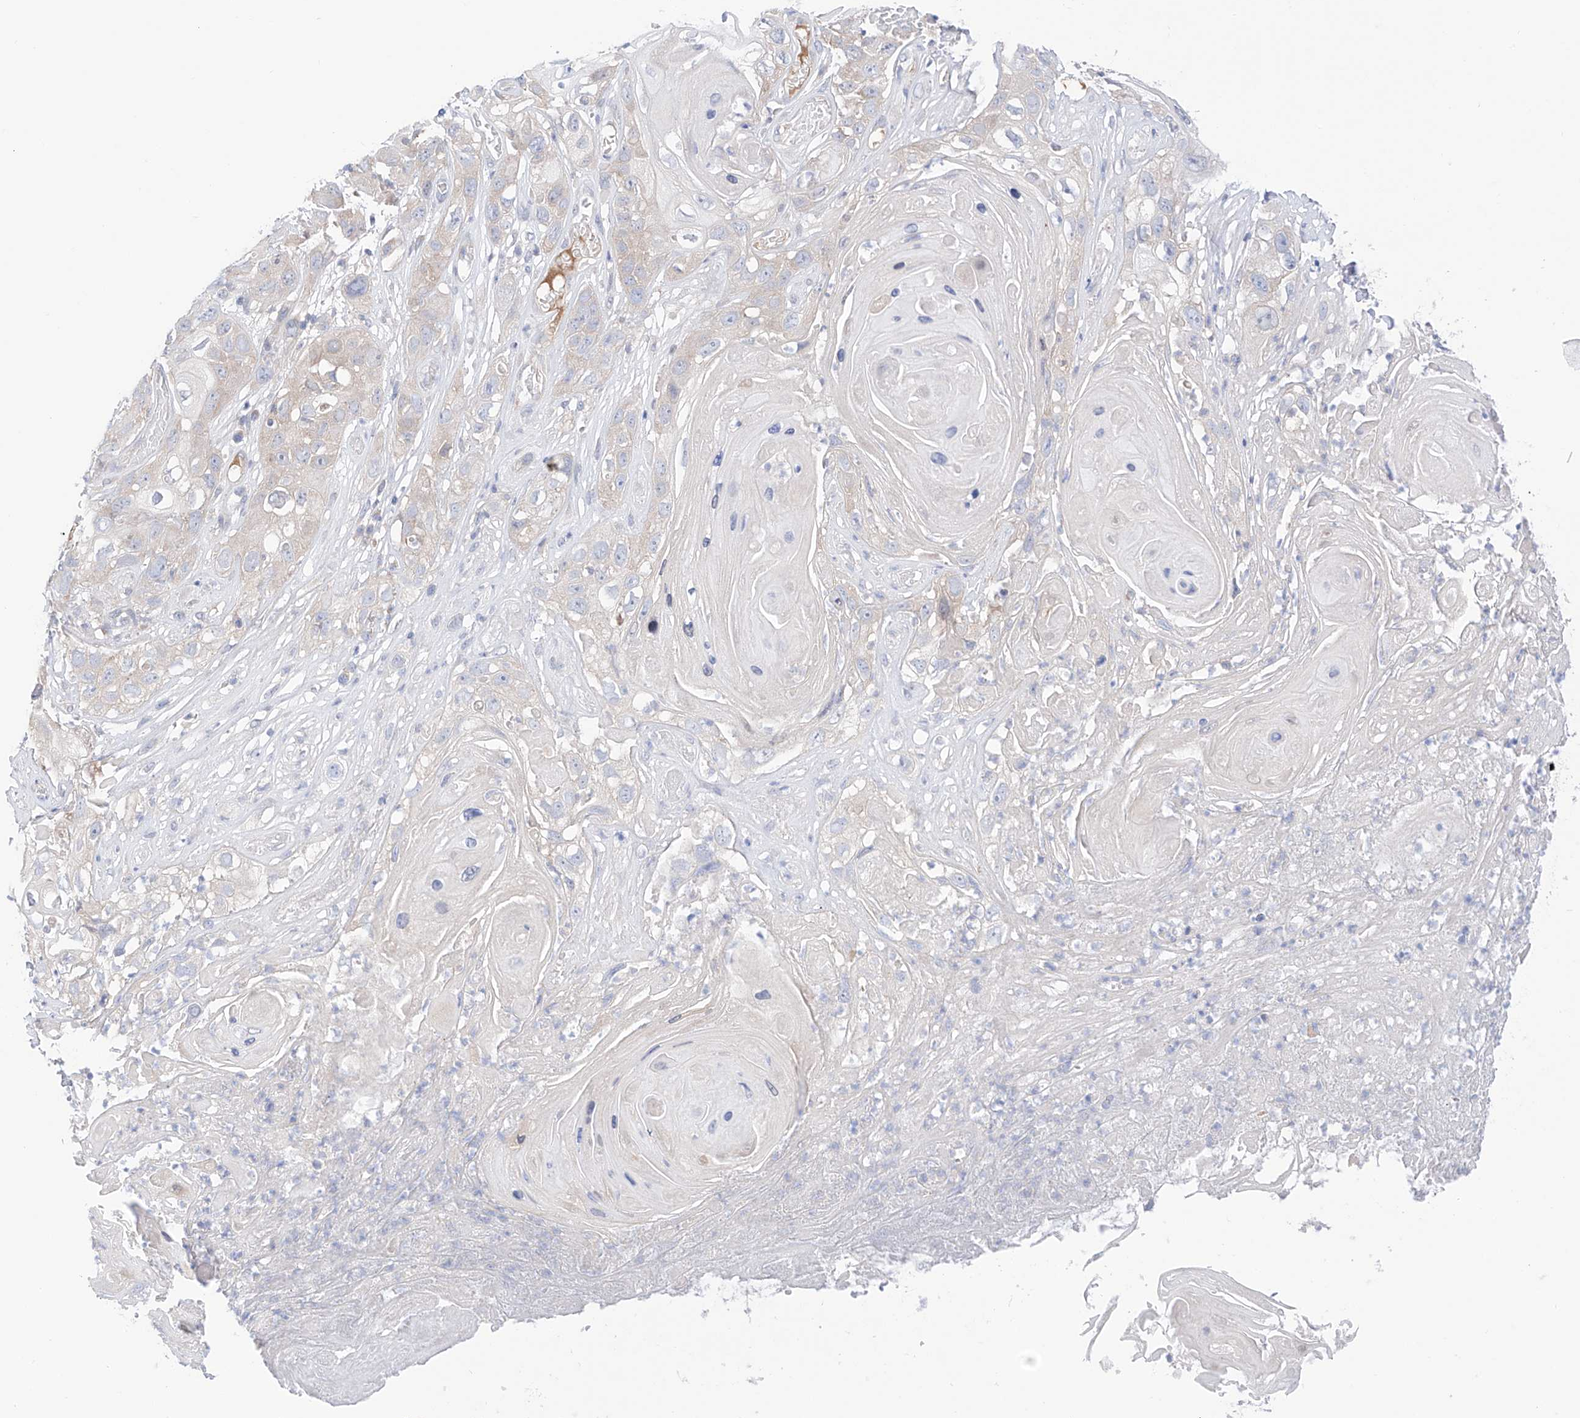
{"staining": {"intensity": "negative", "quantity": "none", "location": "none"}, "tissue": "skin cancer", "cell_type": "Tumor cells", "image_type": "cancer", "snomed": [{"axis": "morphology", "description": "Squamous cell carcinoma, NOS"}, {"axis": "topography", "description": "Skin"}], "caption": "Immunohistochemistry of human skin squamous cell carcinoma exhibits no positivity in tumor cells.", "gene": "PGGT1B", "patient": {"sex": "male", "age": 55}}